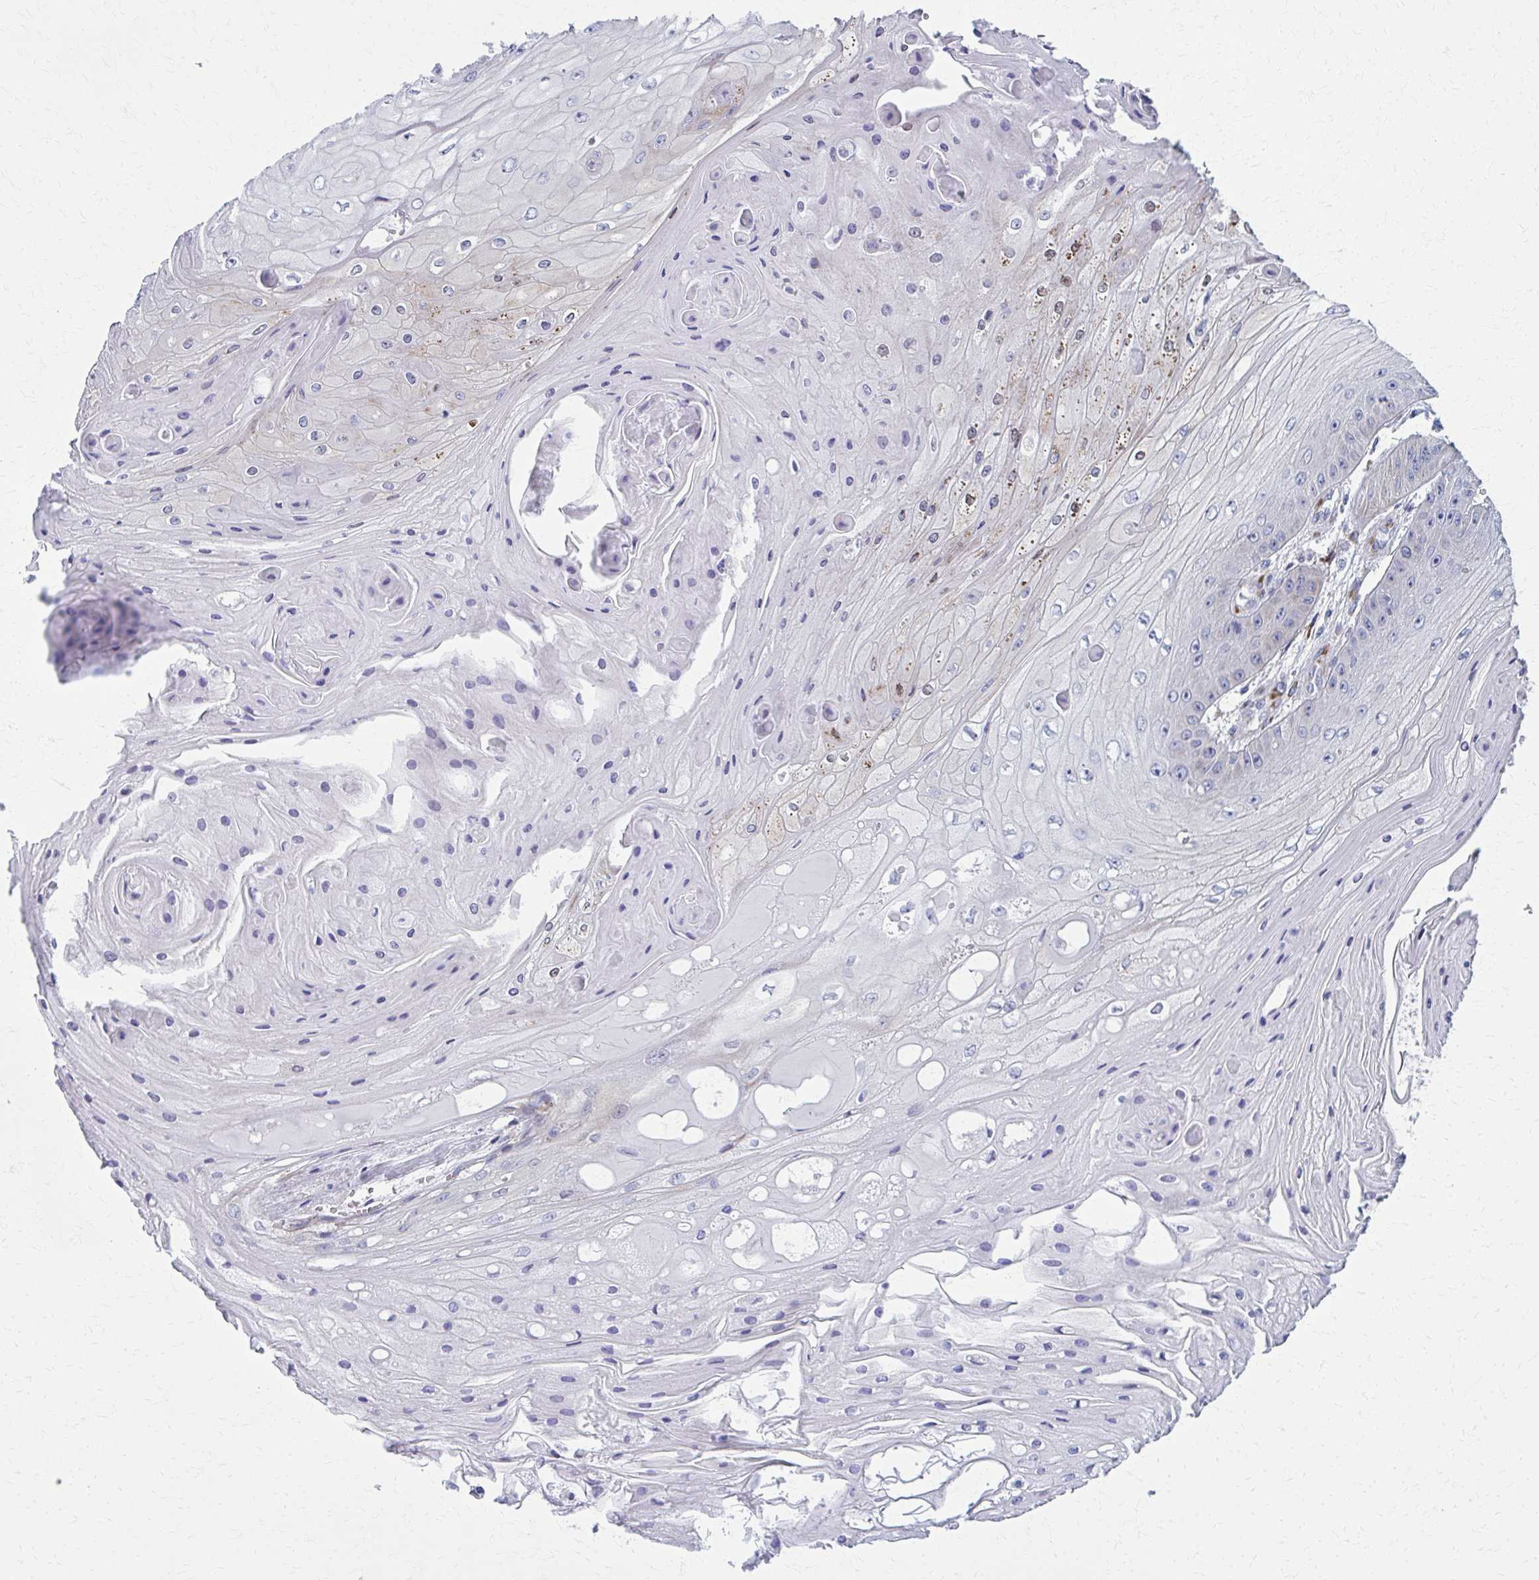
{"staining": {"intensity": "negative", "quantity": "none", "location": "none"}, "tissue": "skin cancer", "cell_type": "Tumor cells", "image_type": "cancer", "snomed": [{"axis": "morphology", "description": "Squamous cell carcinoma, NOS"}, {"axis": "topography", "description": "Skin"}], "caption": "DAB immunohistochemical staining of skin cancer exhibits no significant expression in tumor cells.", "gene": "SPATS2L", "patient": {"sex": "male", "age": 70}}